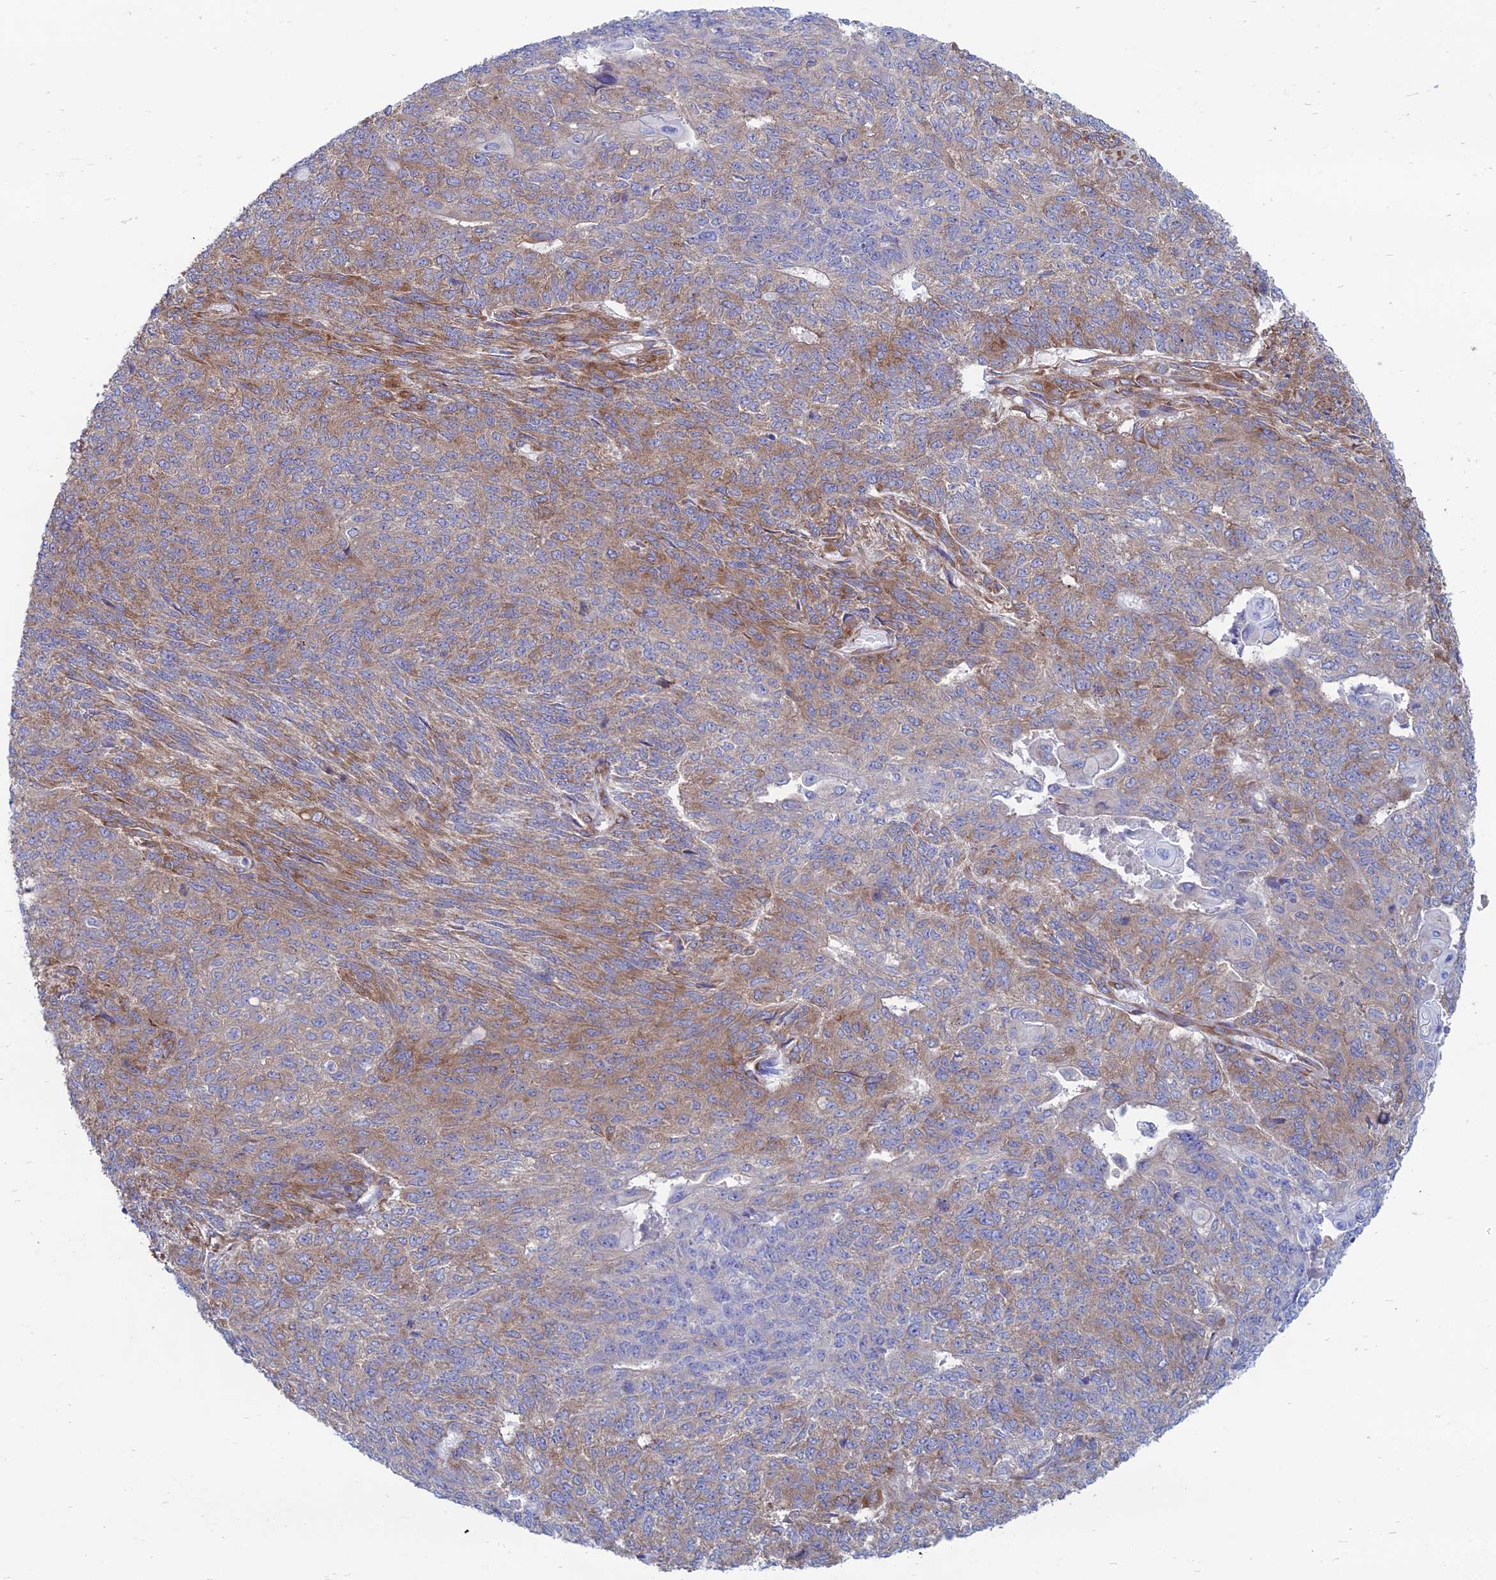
{"staining": {"intensity": "moderate", "quantity": "25%-75%", "location": "cytoplasmic/membranous"}, "tissue": "endometrial cancer", "cell_type": "Tumor cells", "image_type": "cancer", "snomed": [{"axis": "morphology", "description": "Adenocarcinoma, NOS"}, {"axis": "topography", "description": "Endometrium"}], "caption": "A brown stain highlights moderate cytoplasmic/membranous expression of a protein in endometrial cancer tumor cells.", "gene": "TXLNA", "patient": {"sex": "female", "age": 32}}